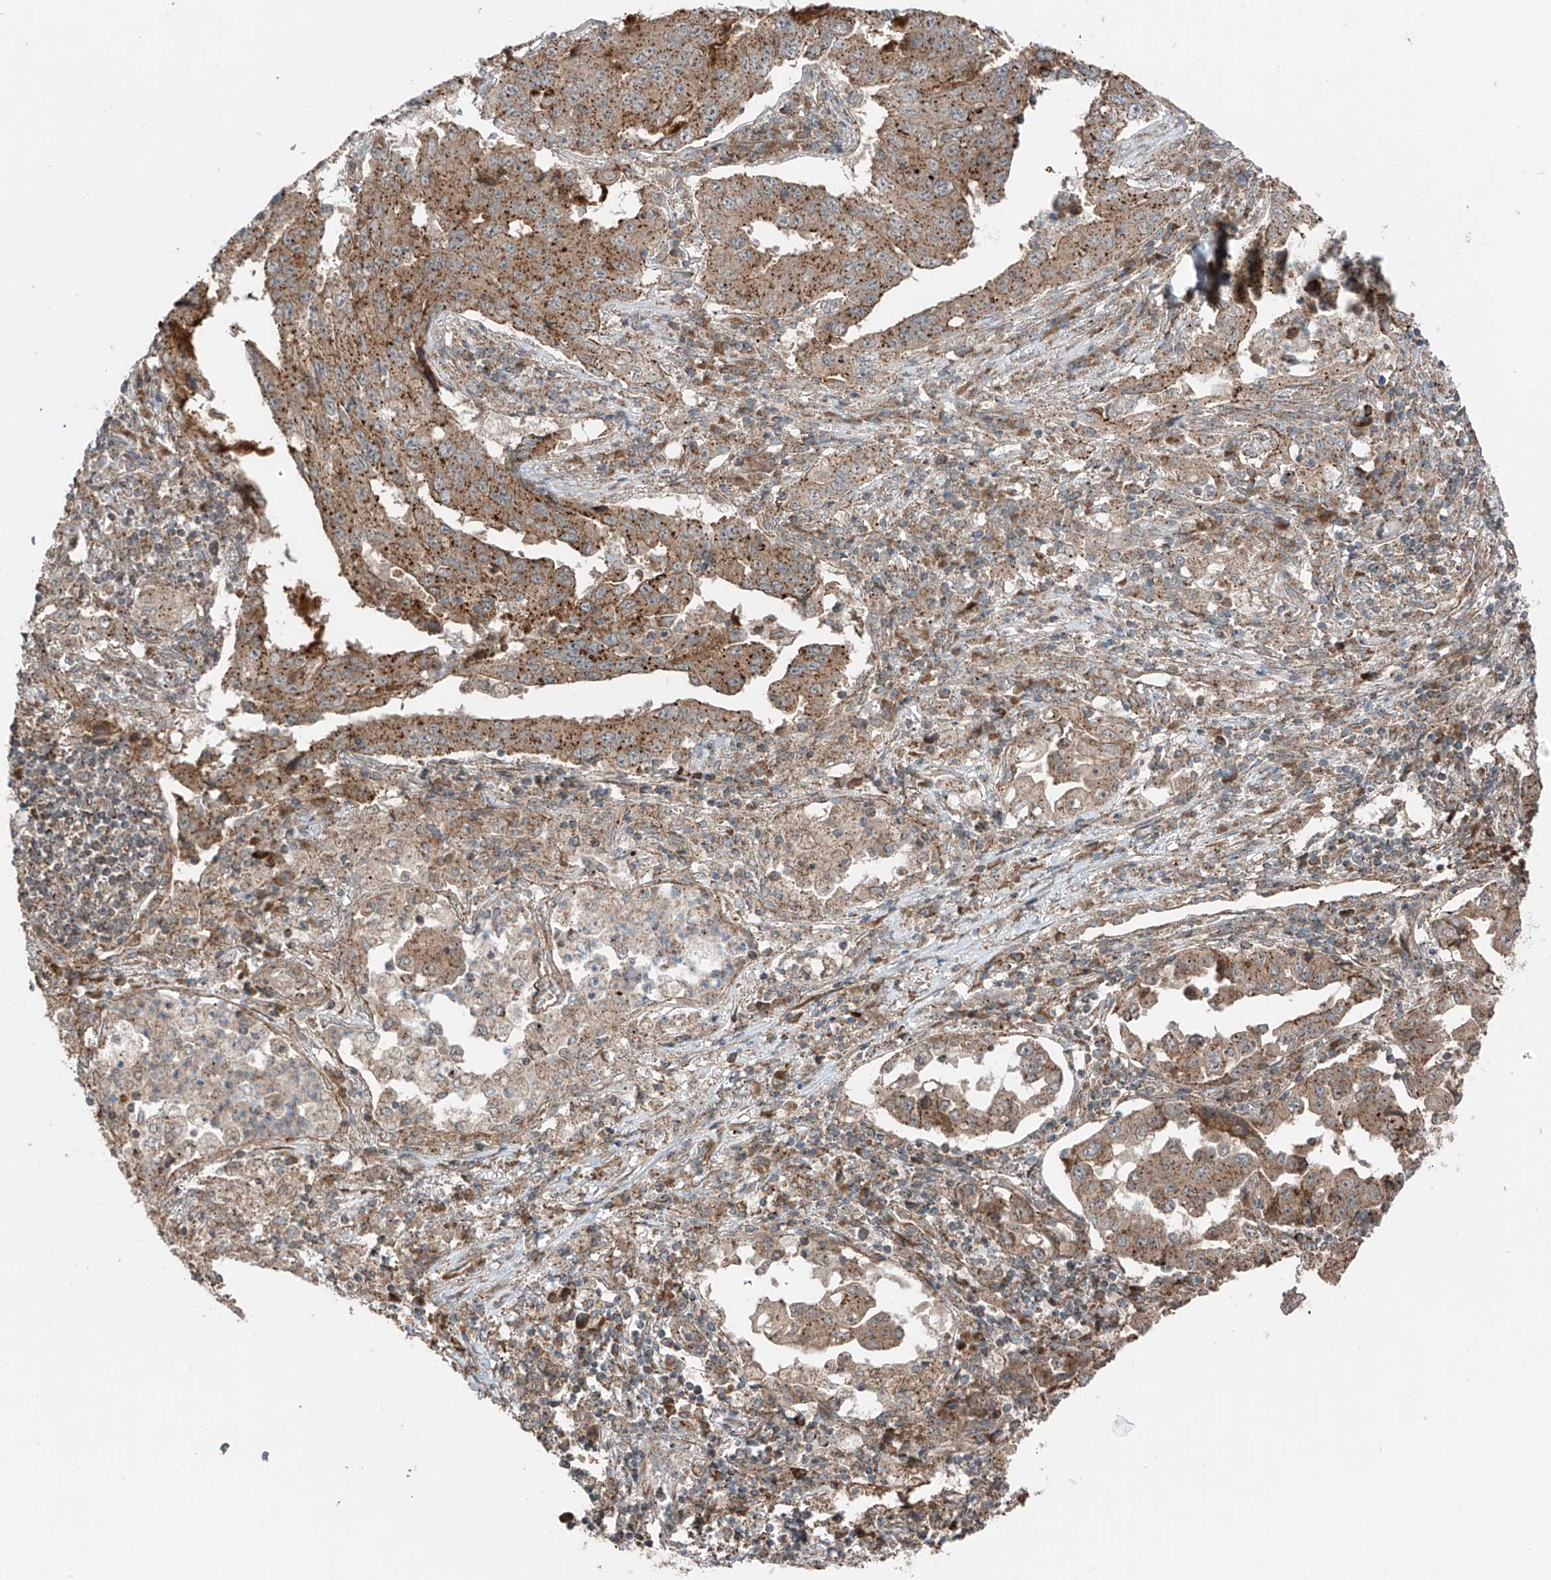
{"staining": {"intensity": "moderate", "quantity": ">75%", "location": "cytoplasmic/membranous"}, "tissue": "lung cancer", "cell_type": "Tumor cells", "image_type": "cancer", "snomed": [{"axis": "morphology", "description": "Adenocarcinoma, NOS"}, {"axis": "topography", "description": "Lung"}], "caption": "IHC micrograph of human adenocarcinoma (lung) stained for a protein (brown), which displays medium levels of moderate cytoplasmic/membranous positivity in about >75% of tumor cells.", "gene": "CEP162", "patient": {"sex": "female", "age": 51}}